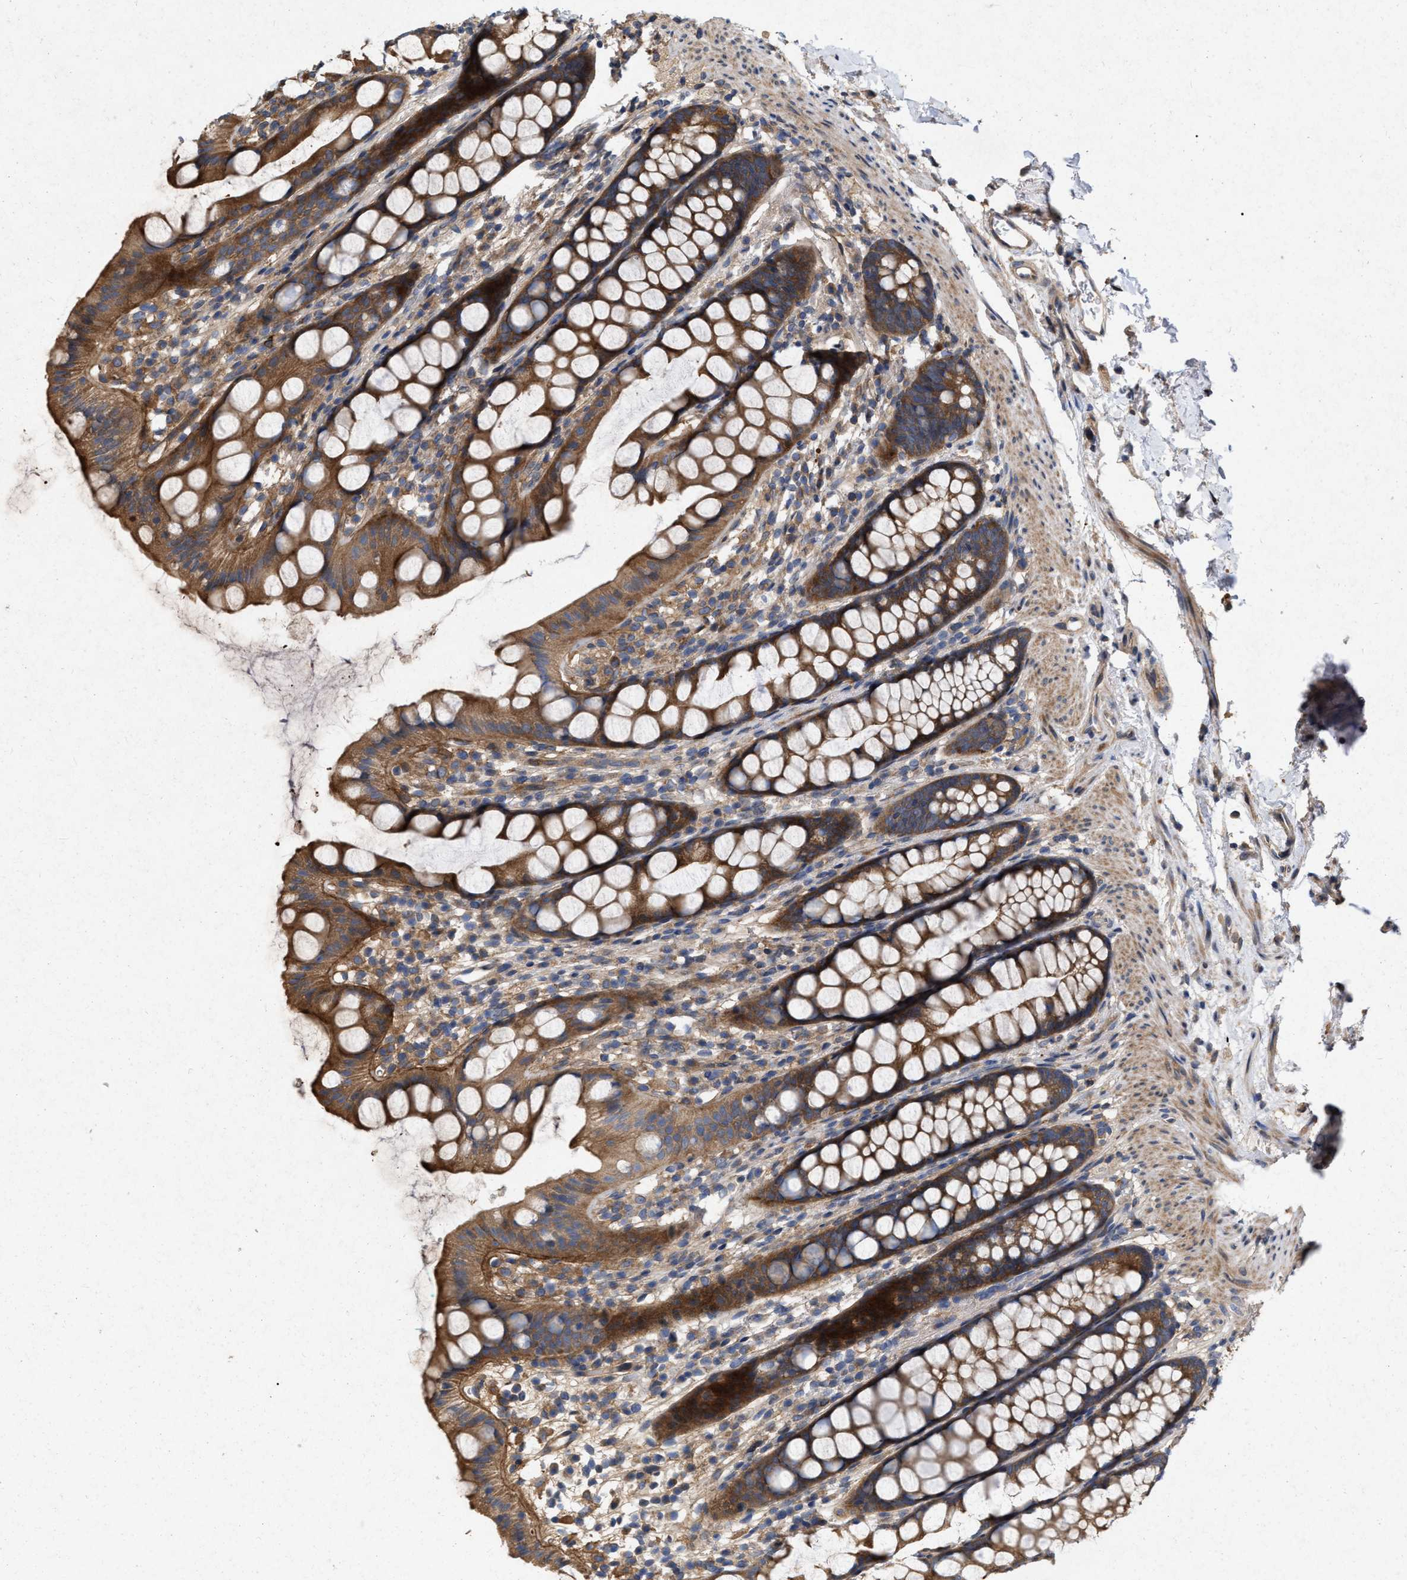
{"staining": {"intensity": "moderate", "quantity": ">75%", "location": "cytoplasmic/membranous"}, "tissue": "rectum", "cell_type": "Glandular cells", "image_type": "normal", "snomed": [{"axis": "morphology", "description": "Normal tissue, NOS"}, {"axis": "topography", "description": "Rectum"}], "caption": "Brown immunohistochemical staining in unremarkable rectum reveals moderate cytoplasmic/membranous staining in about >75% of glandular cells.", "gene": "CDKN2C", "patient": {"sex": "female", "age": 65}}